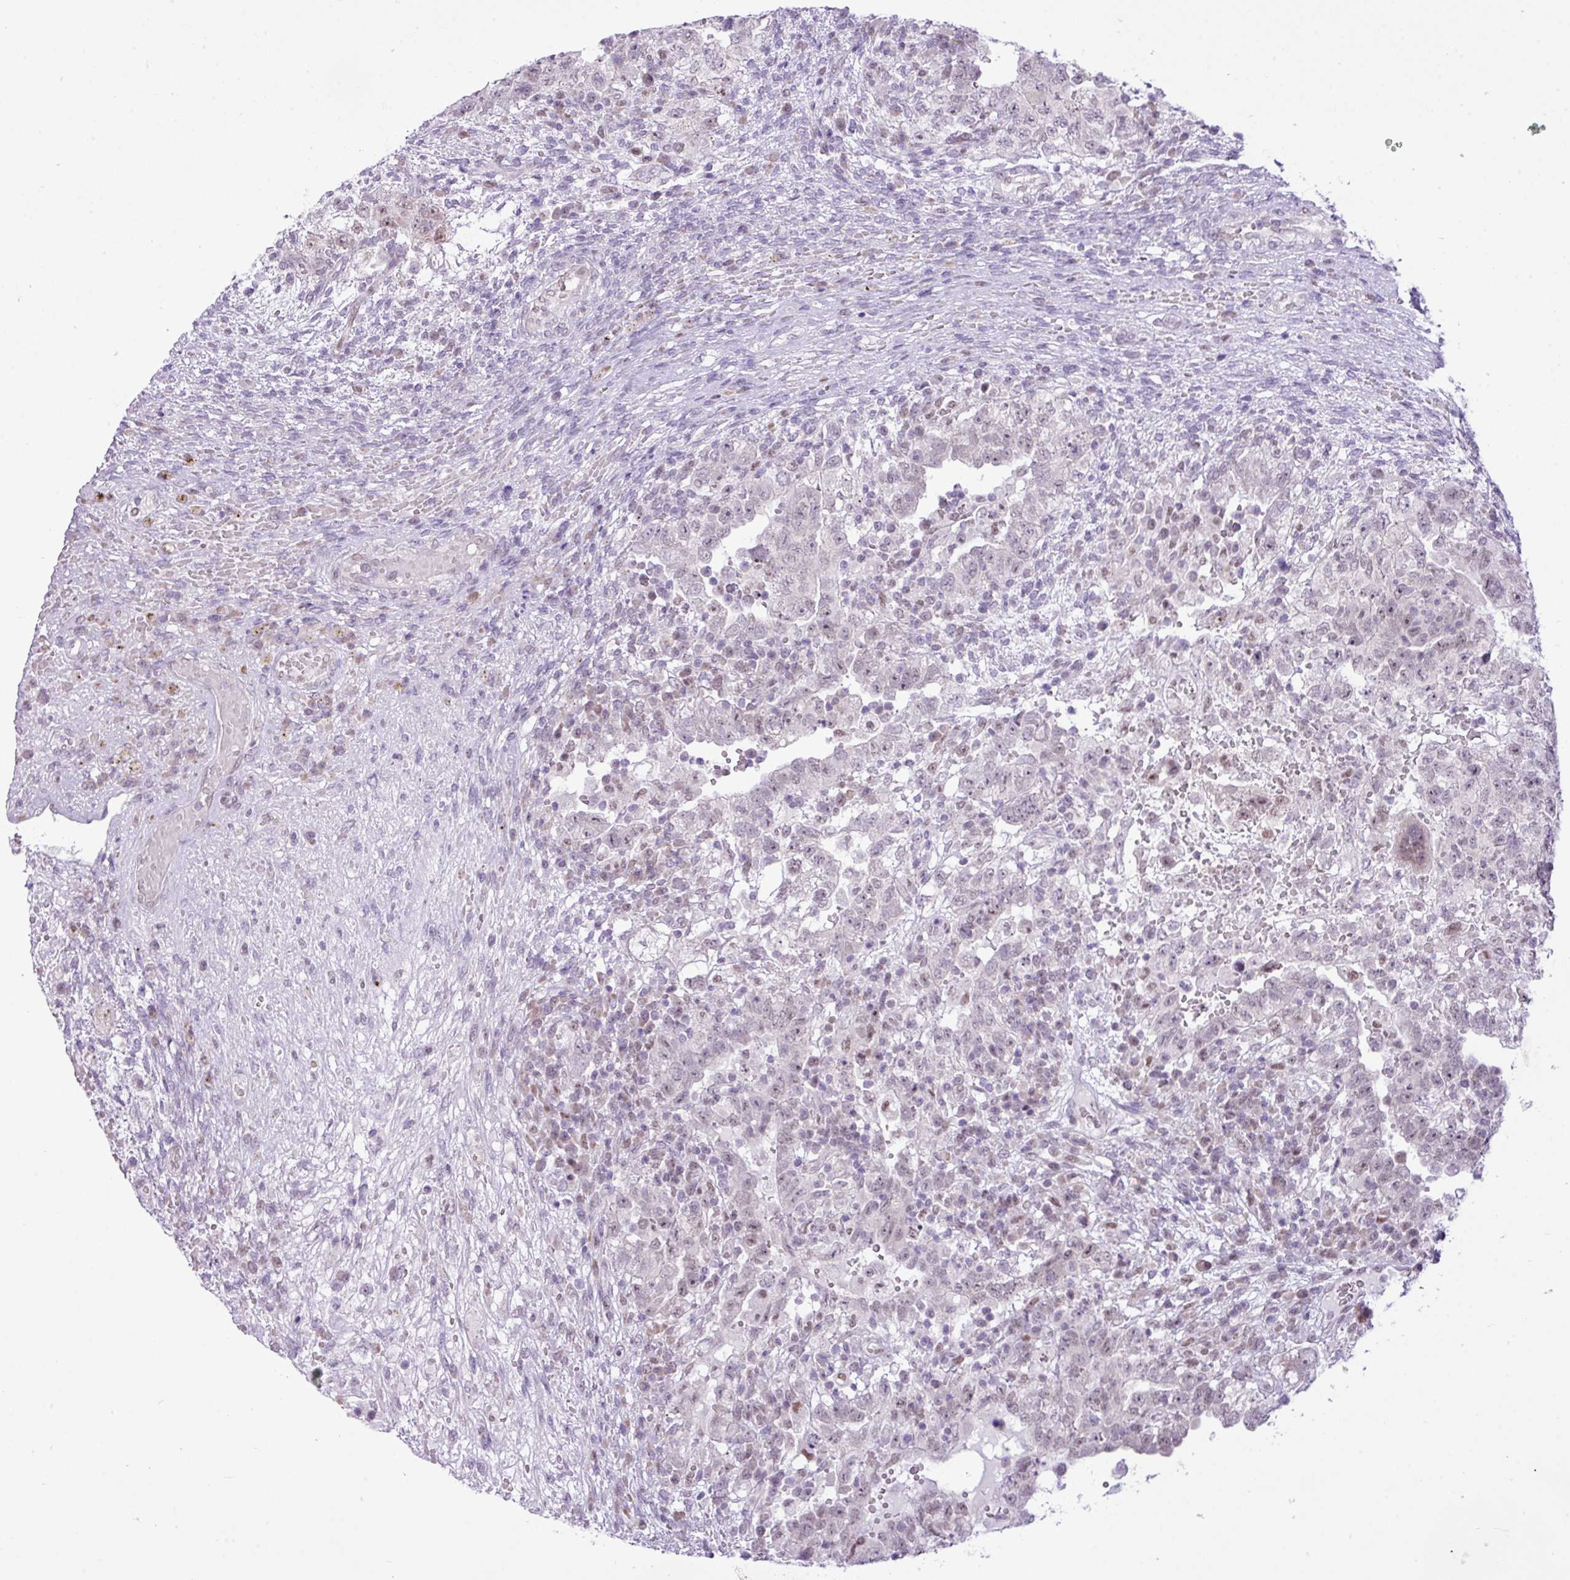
{"staining": {"intensity": "negative", "quantity": "none", "location": "none"}, "tissue": "testis cancer", "cell_type": "Tumor cells", "image_type": "cancer", "snomed": [{"axis": "morphology", "description": "Carcinoma, Embryonal, NOS"}, {"axis": "topography", "description": "Testis"}], "caption": "Immunohistochemical staining of testis cancer (embryonal carcinoma) reveals no significant staining in tumor cells.", "gene": "ELOA2", "patient": {"sex": "male", "age": 26}}